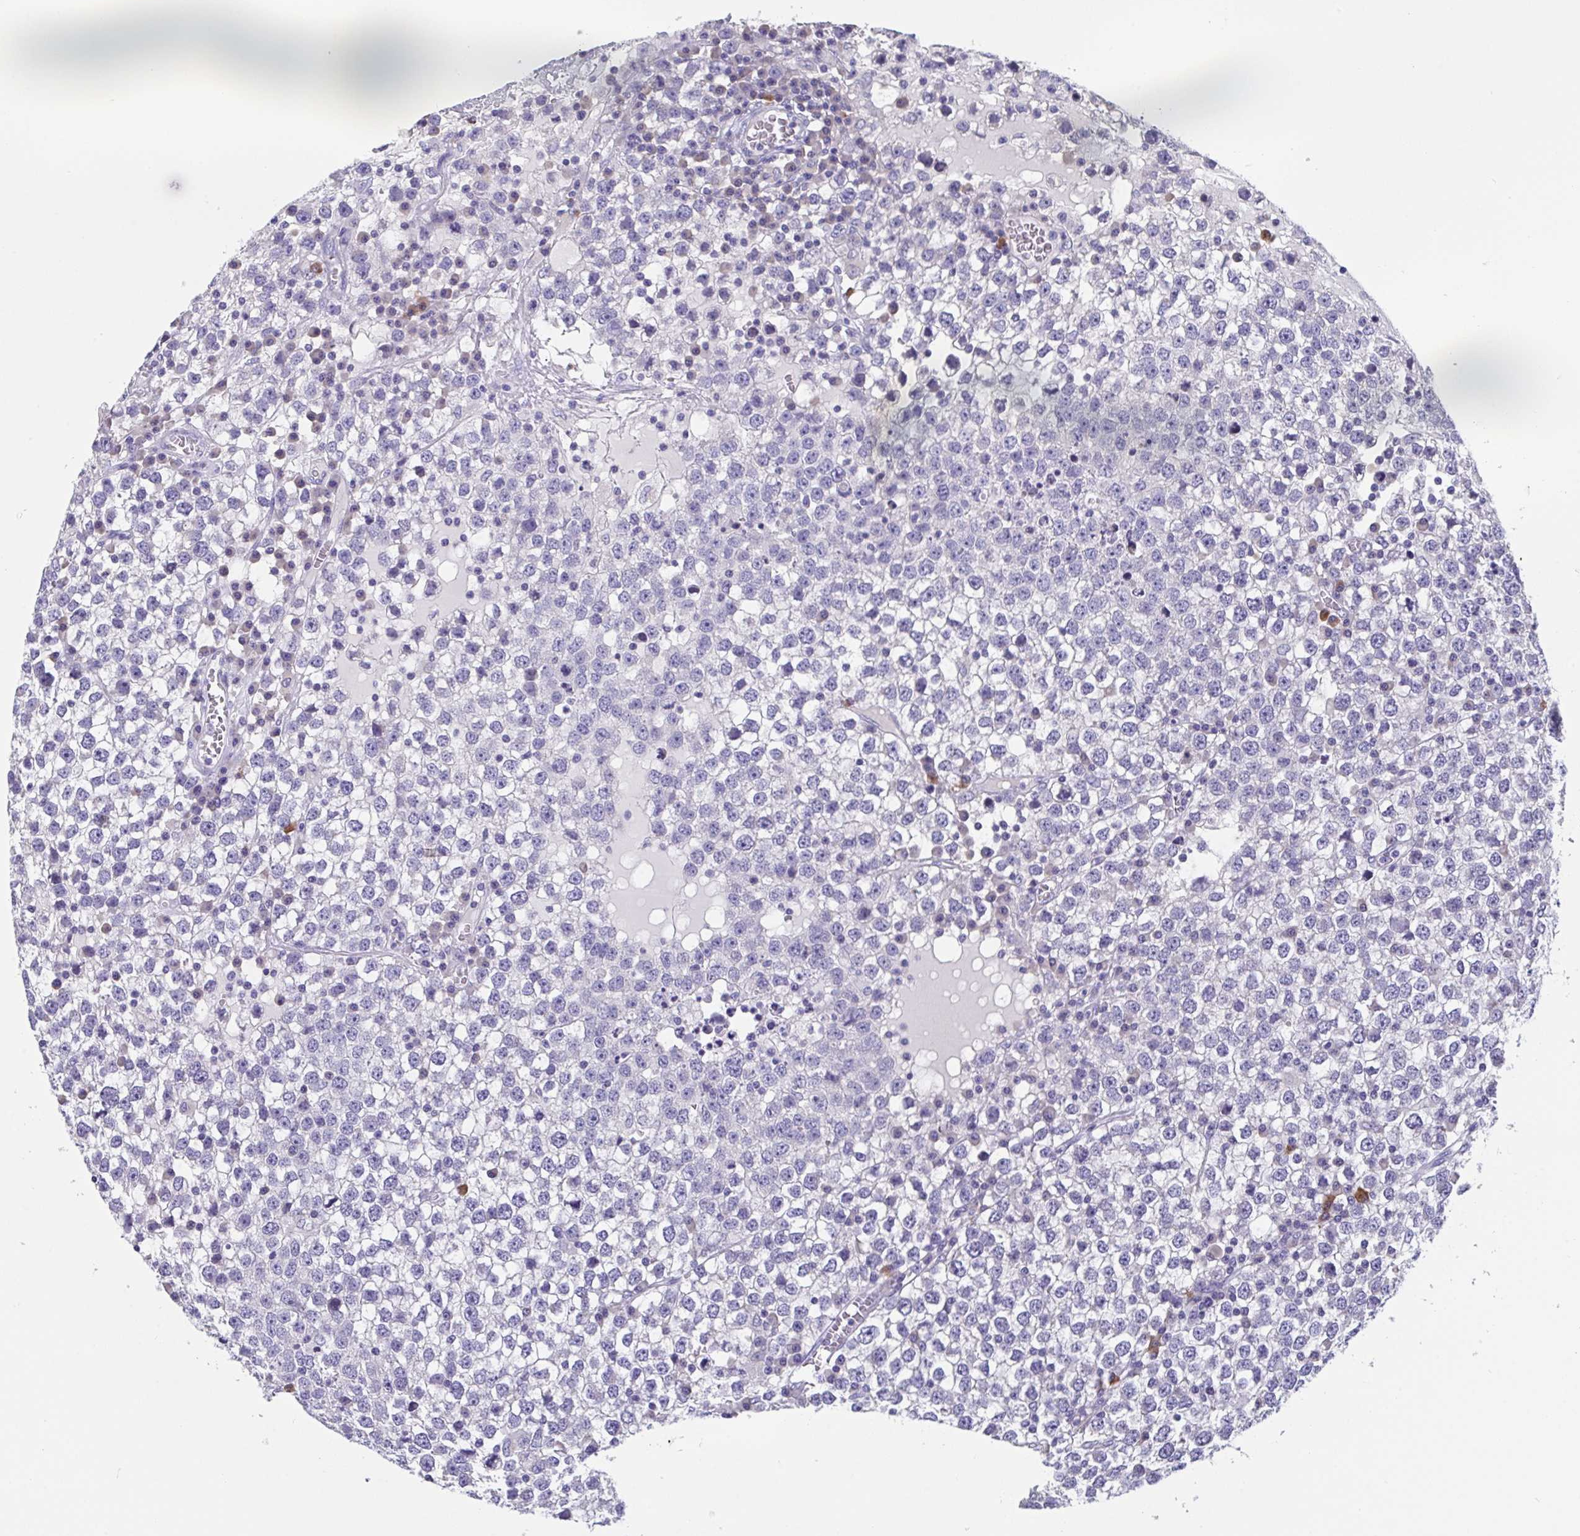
{"staining": {"intensity": "negative", "quantity": "none", "location": "none"}, "tissue": "testis cancer", "cell_type": "Tumor cells", "image_type": "cancer", "snomed": [{"axis": "morphology", "description": "Seminoma, NOS"}, {"axis": "topography", "description": "Testis"}], "caption": "Testis seminoma stained for a protein using IHC demonstrates no expression tumor cells.", "gene": "LRRC58", "patient": {"sex": "male", "age": 65}}